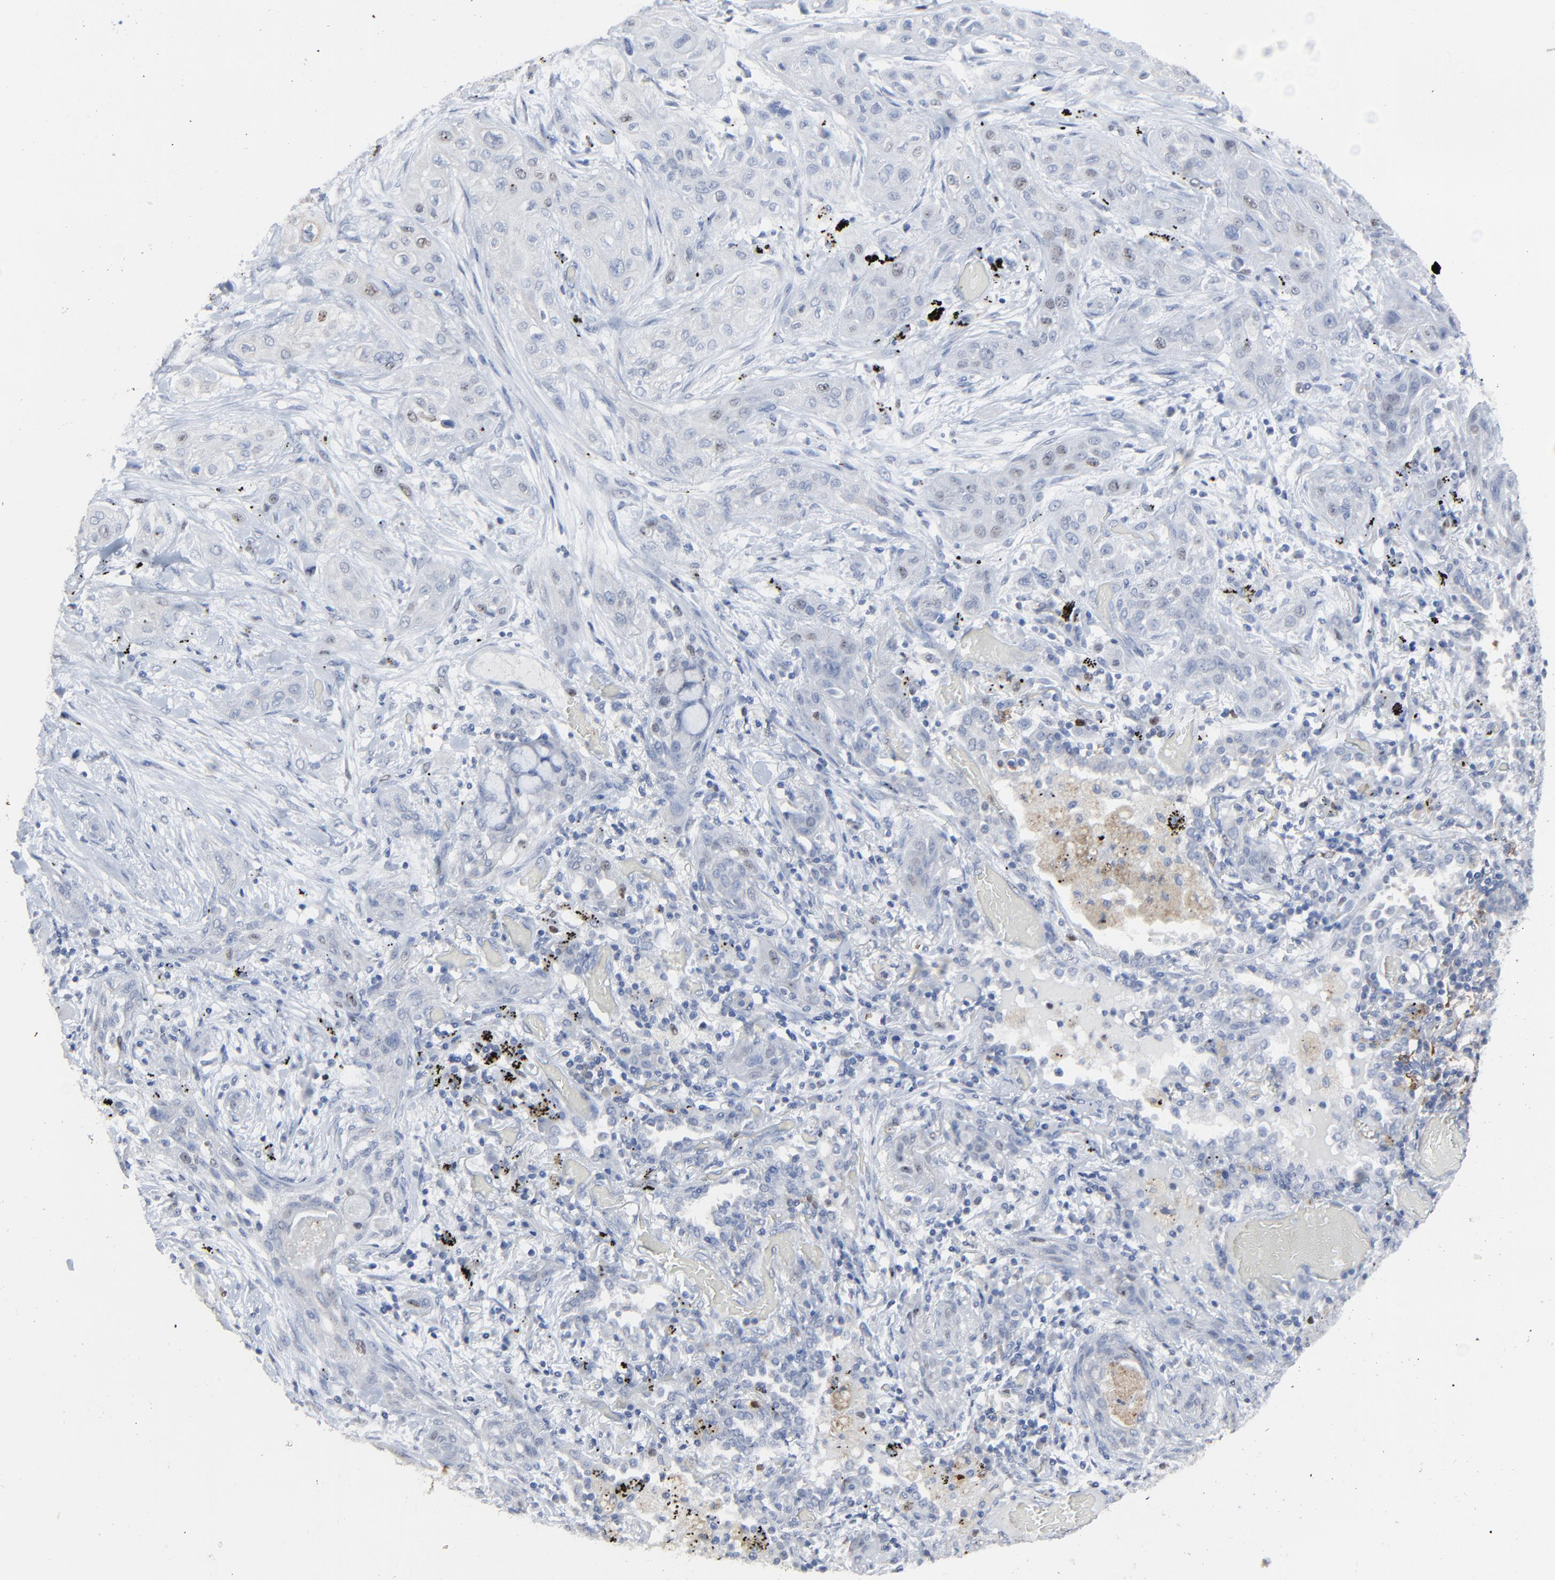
{"staining": {"intensity": "weak", "quantity": "<25%", "location": "nuclear"}, "tissue": "lung cancer", "cell_type": "Tumor cells", "image_type": "cancer", "snomed": [{"axis": "morphology", "description": "Squamous cell carcinoma, NOS"}, {"axis": "topography", "description": "Lung"}], "caption": "Squamous cell carcinoma (lung) was stained to show a protein in brown. There is no significant expression in tumor cells. Brightfield microscopy of IHC stained with DAB (brown) and hematoxylin (blue), captured at high magnification.", "gene": "BIRC3", "patient": {"sex": "female", "age": 47}}